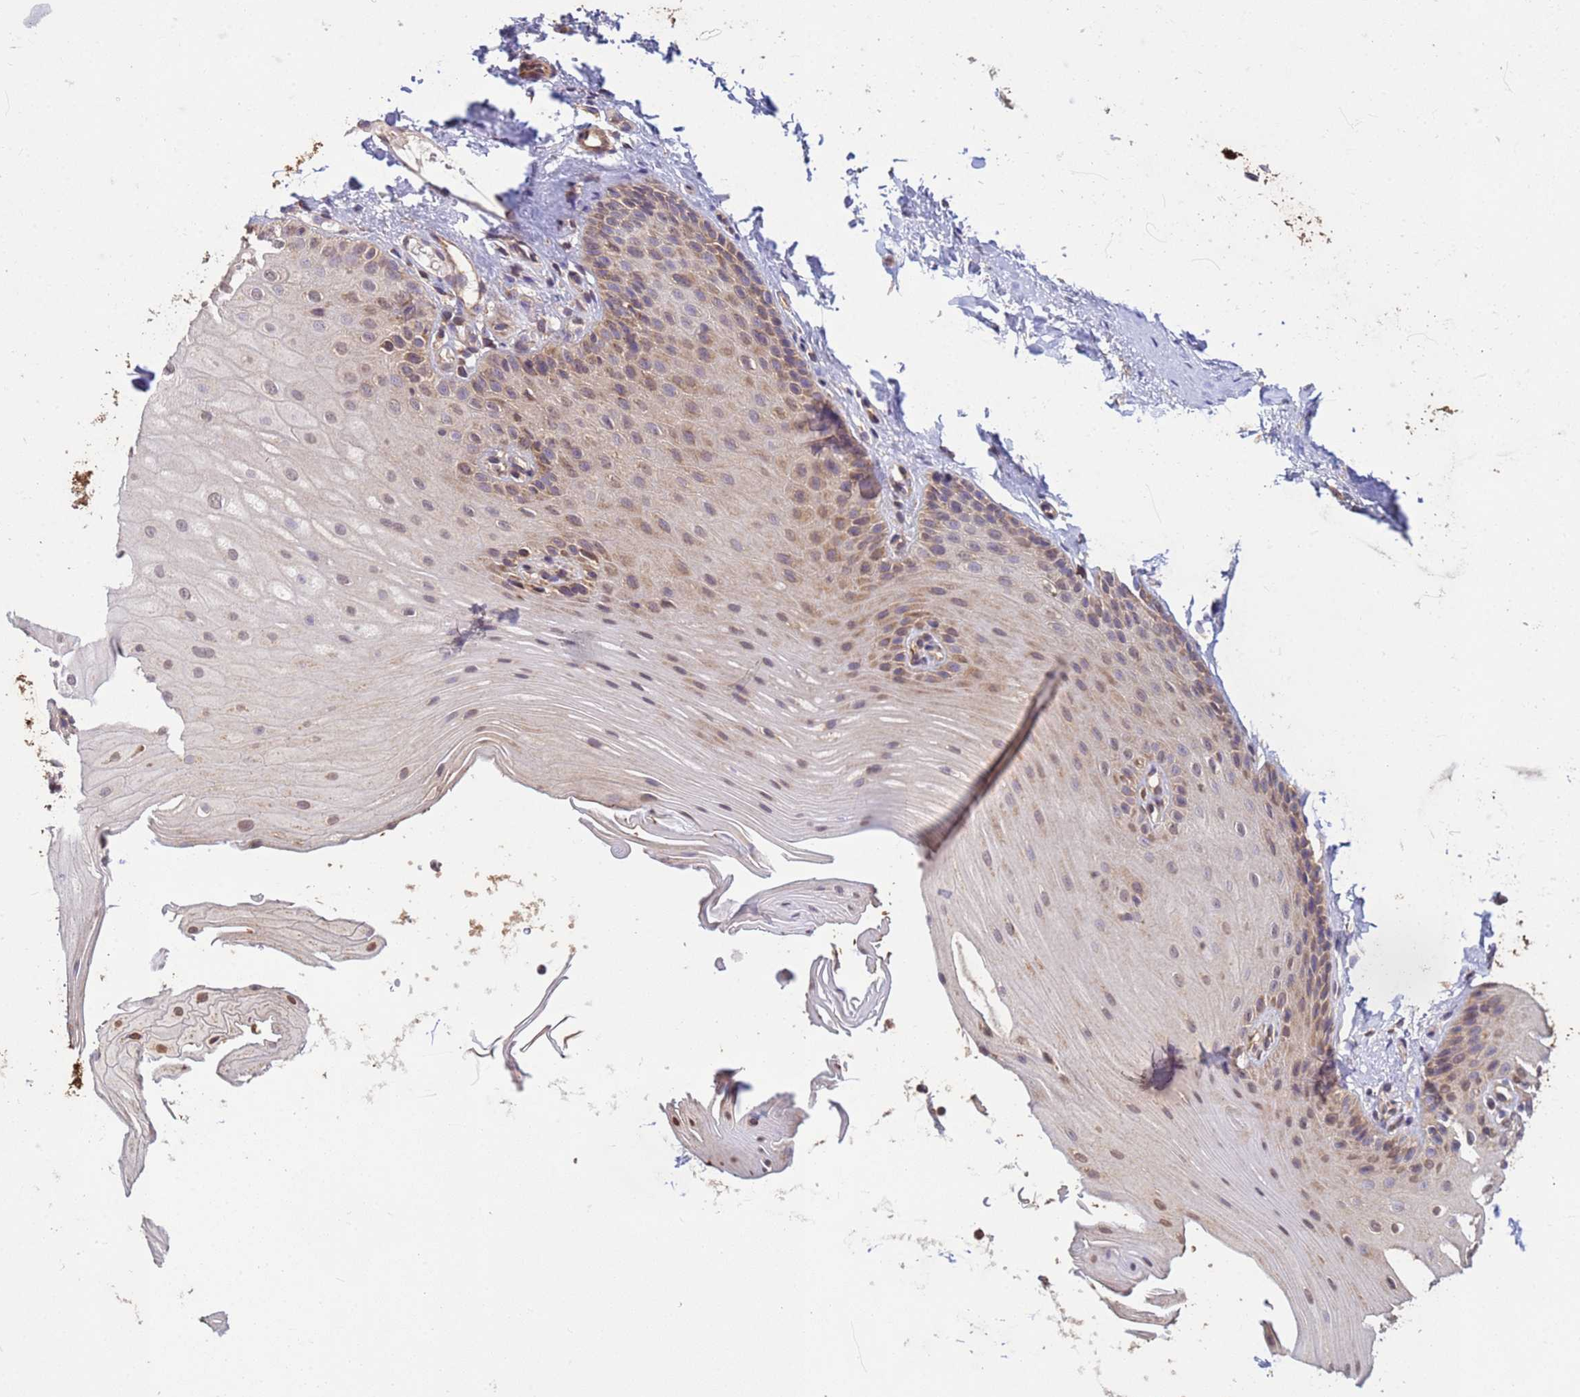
{"staining": {"intensity": "moderate", "quantity": "25%-75%", "location": "cytoplasmic/membranous"}, "tissue": "oral mucosa", "cell_type": "Squamous epithelial cells", "image_type": "normal", "snomed": [{"axis": "morphology", "description": "Normal tissue, NOS"}, {"axis": "topography", "description": "Oral tissue"}], "caption": "IHC histopathology image of benign oral mucosa stained for a protein (brown), which reveals medium levels of moderate cytoplasmic/membranous staining in approximately 25%-75% of squamous epithelial cells.", "gene": "P2RX7", "patient": {"sex": "female", "age": 67}}